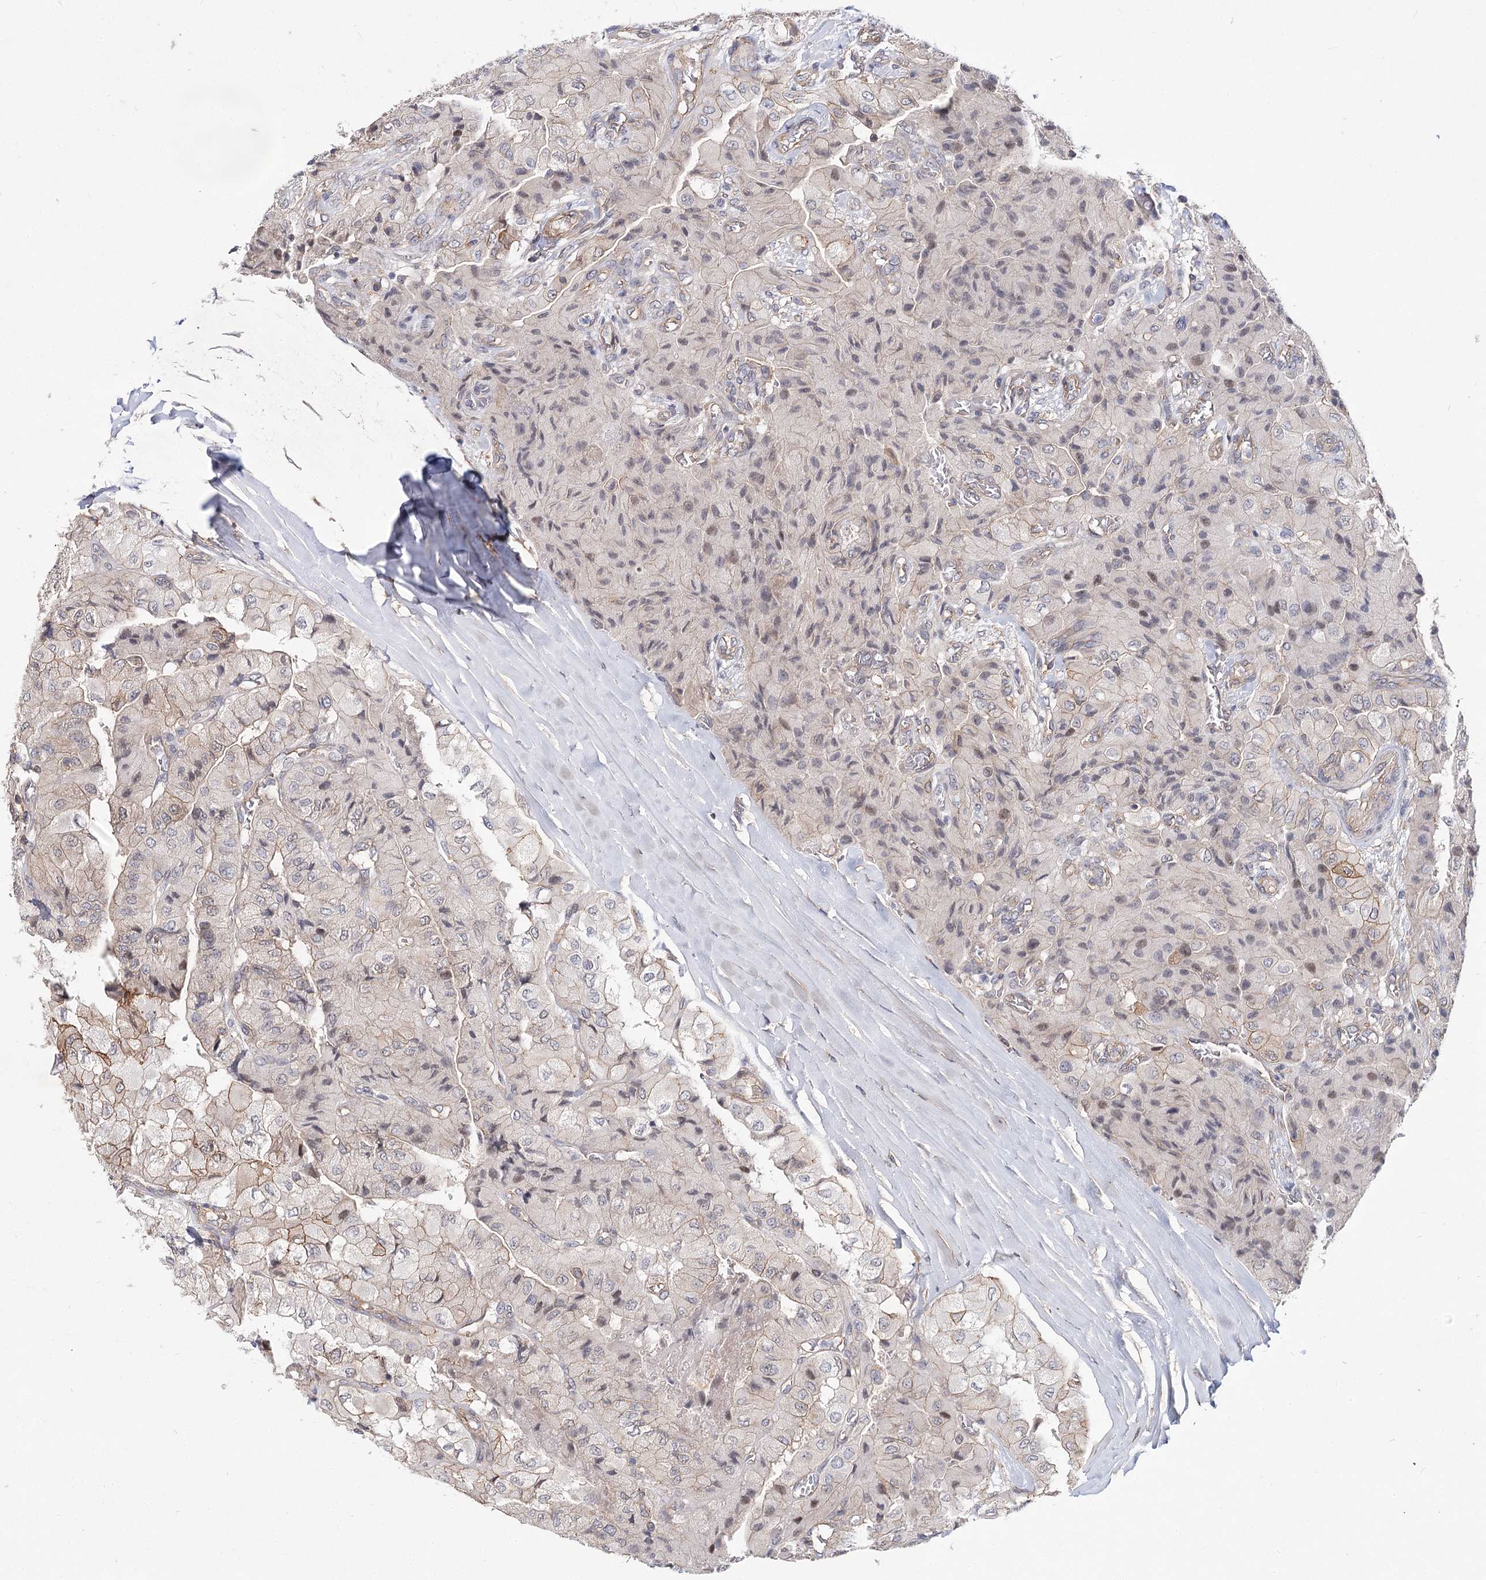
{"staining": {"intensity": "weak", "quantity": "25%-75%", "location": "nuclear"}, "tissue": "thyroid cancer", "cell_type": "Tumor cells", "image_type": "cancer", "snomed": [{"axis": "morphology", "description": "Papillary adenocarcinoma, NOS"}, {"axis": "topography", "description": "Thyroid gland"}], "caption": "Human thyroid papillary adenocarcinoma stained for a protein (brown) demonstrates weak nuclear positive expression in approximately 25%-75% of tumor cells.", "gene": "TMEM218", "patient": {"sex": "female", "age": 59}}